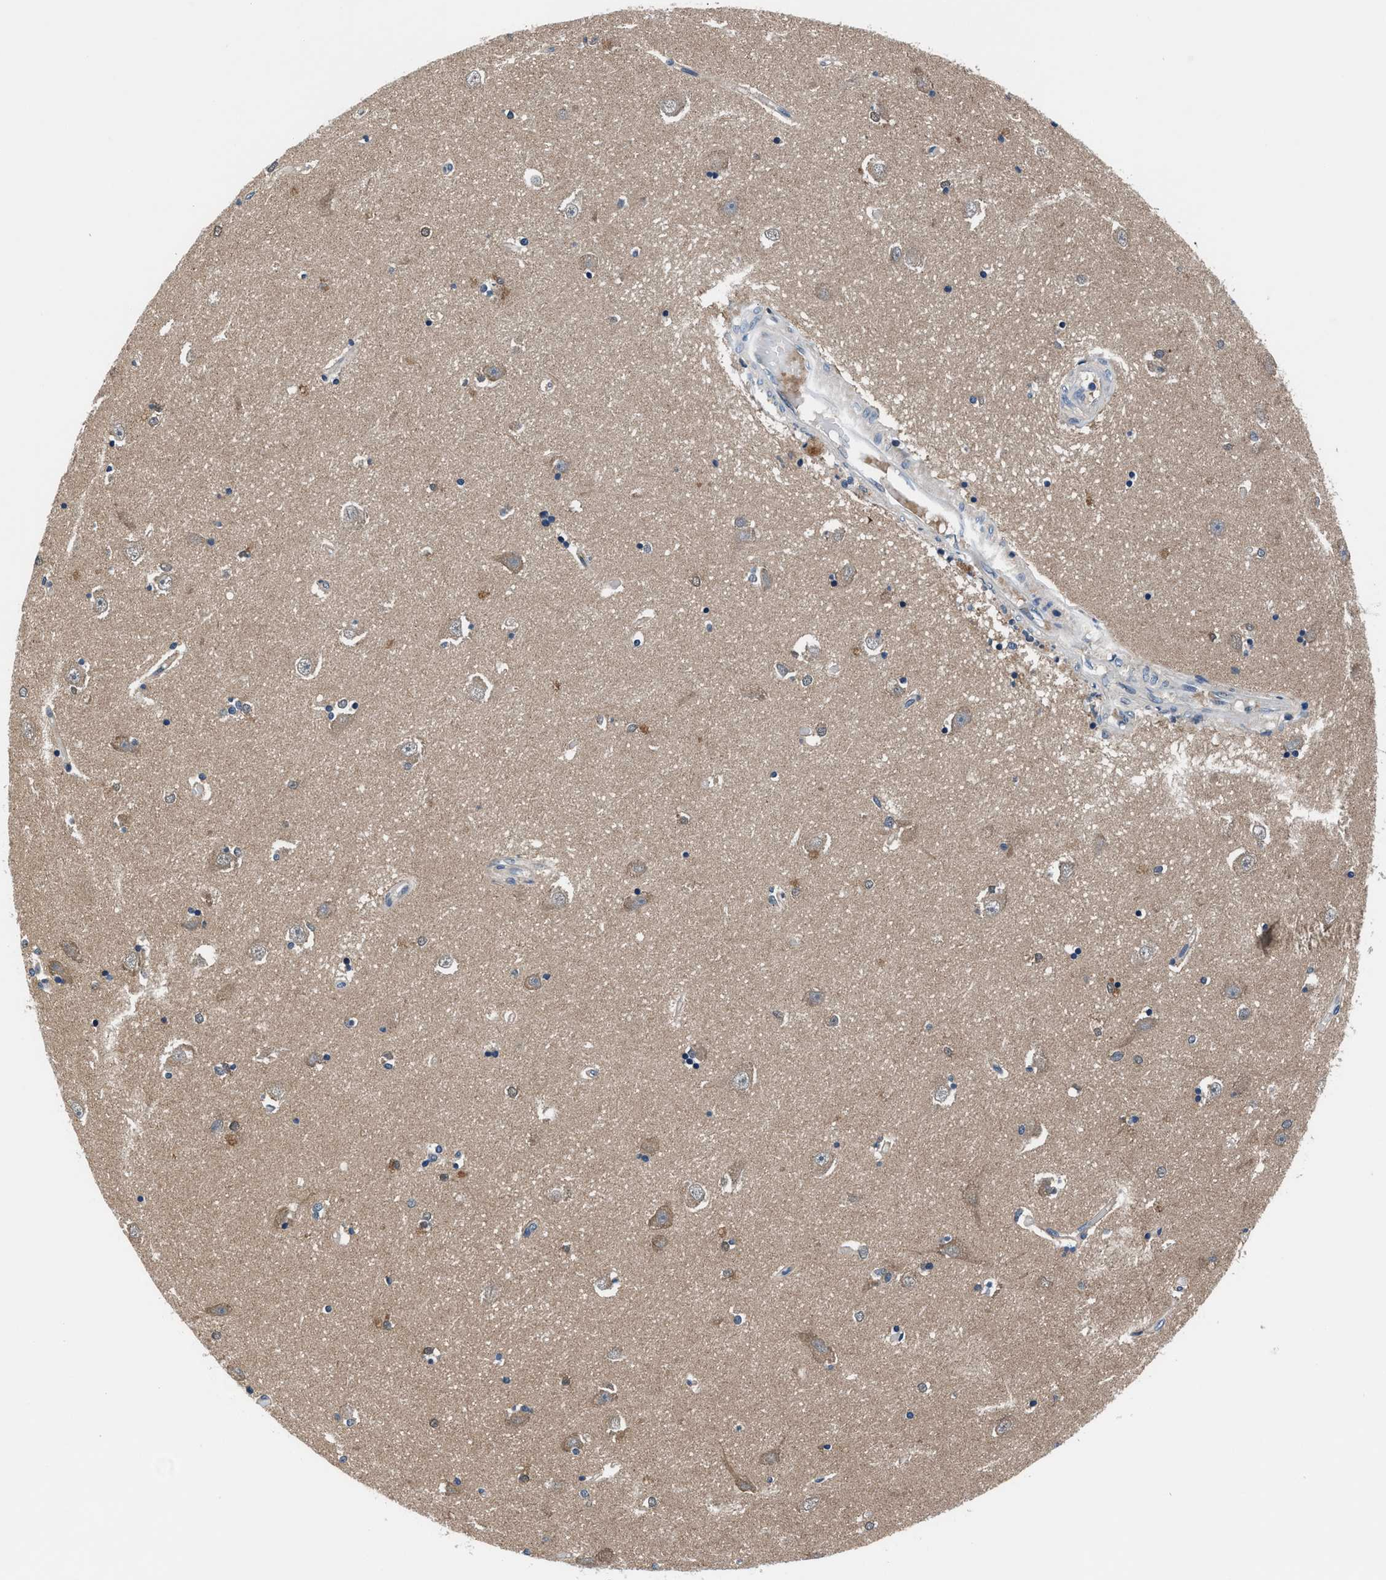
{"staining": {"intensity": "weak", "quantity": "<25%", "location": "cytoplasmic/membranous"}, "tissue": "hippocampus", "cell_type": "Glial cells", "image_type": "normal", "snomed": [{"axis": "morphology", "description": "Normal tissue, NOS"}, {"axis": "topography", "description": "Hippocampus"}], "caption": "IHC micrograph of benign hippocampus: human hippocampus stained with DAB (3,3'-diaminobenzidine) reveals no significant protein staining in glial cells.", "gene": "PRPSAP2", "patient": {"sex": "male", "age": 45}}